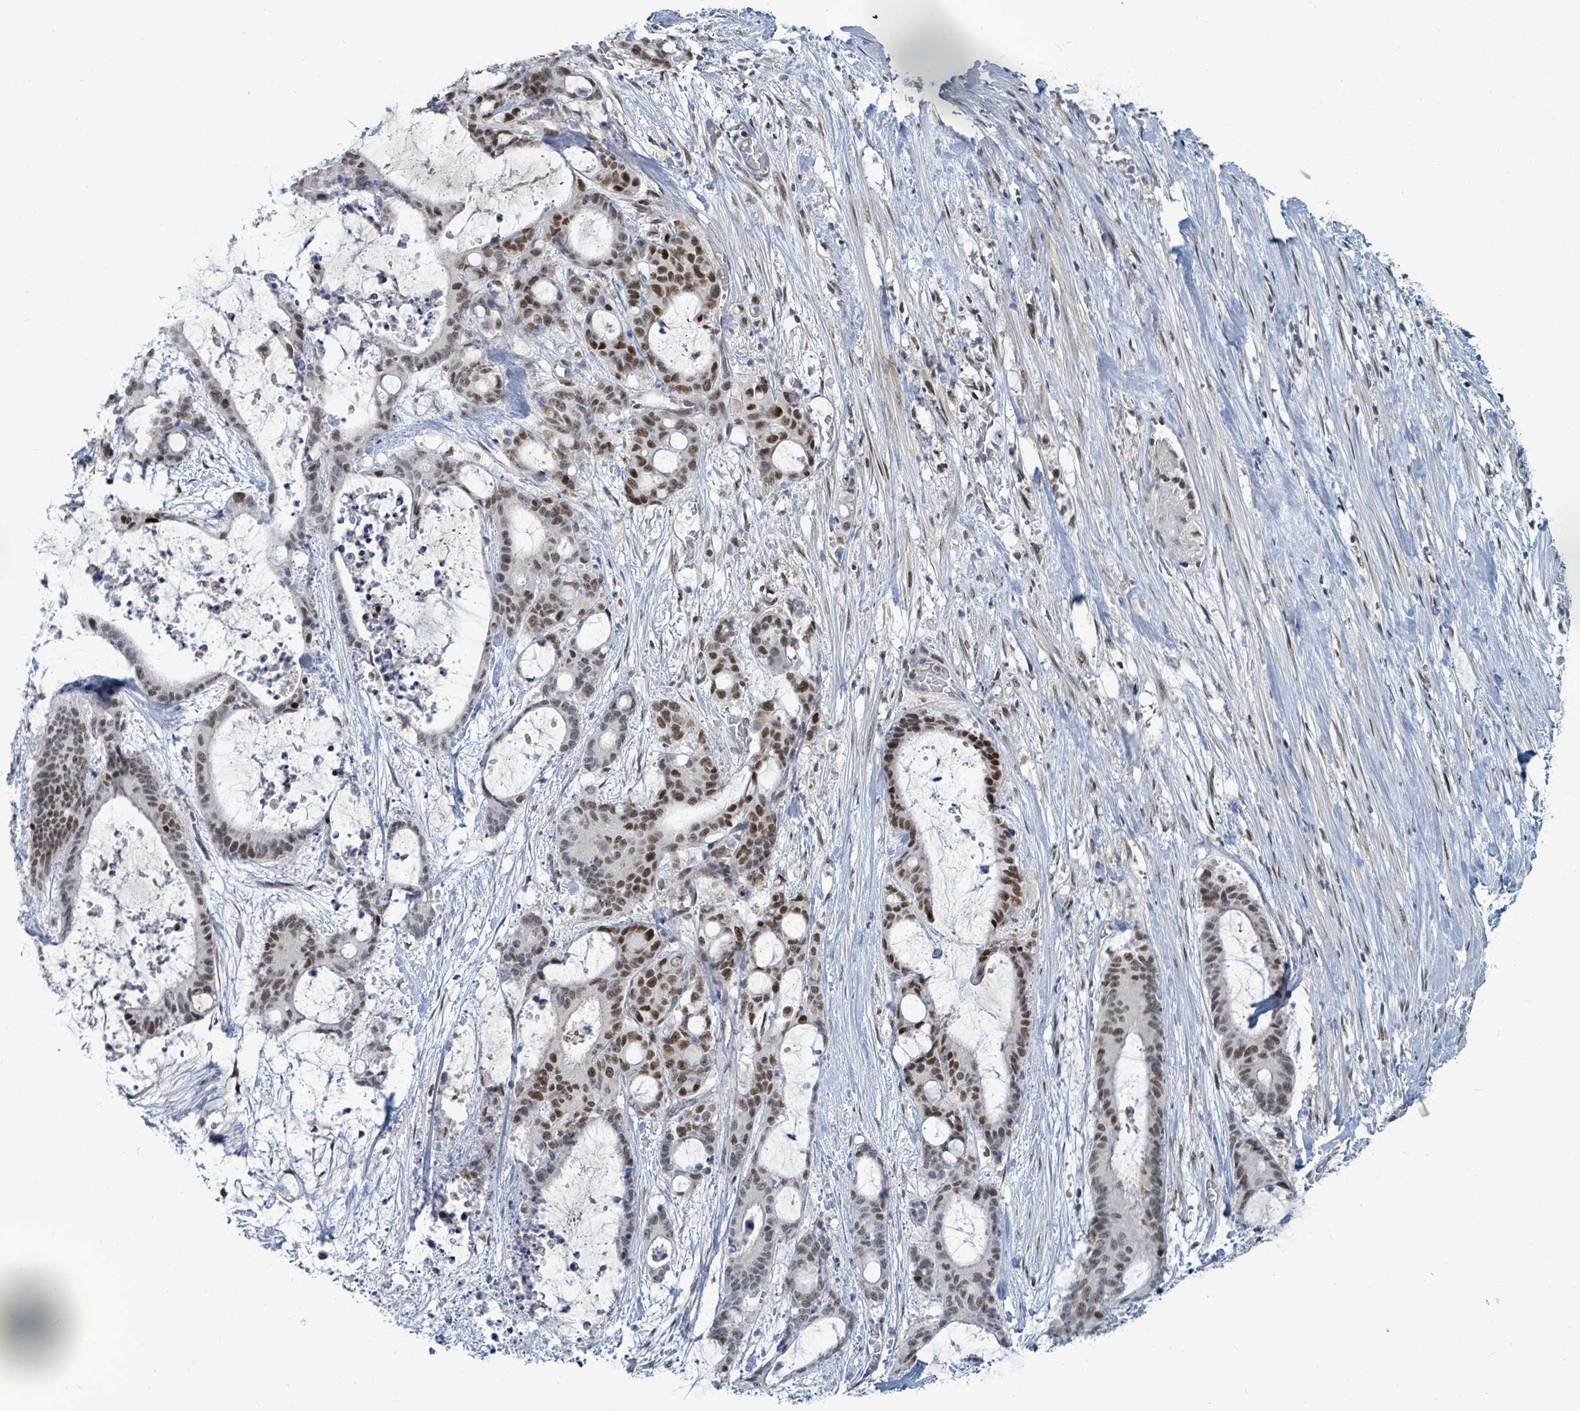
{"staining": {"intensity": "moderate", "quantity": ">75%", "location": "nuclear"}, "tissue": "liver cancer", "cell_type": "Tumor cells", "image_type": "cancer", "snomed": [{"axis": "morphology", "description": "Normal tissue, NOS"}, {"axis": "morphology", "description": "Cholangiocarcinoma"}, {"axis": "topography", "description": "Liver"}, {"axis": "topography", "description": "Peripheral nerve tissue"}], "caption": "A brown stain highlights moderate nuclear positivity of a protein in human liver cholangiocarcinoma tumor cells.", "gene": "UCK1", "patient": {"sex": "female", "age": 73}}